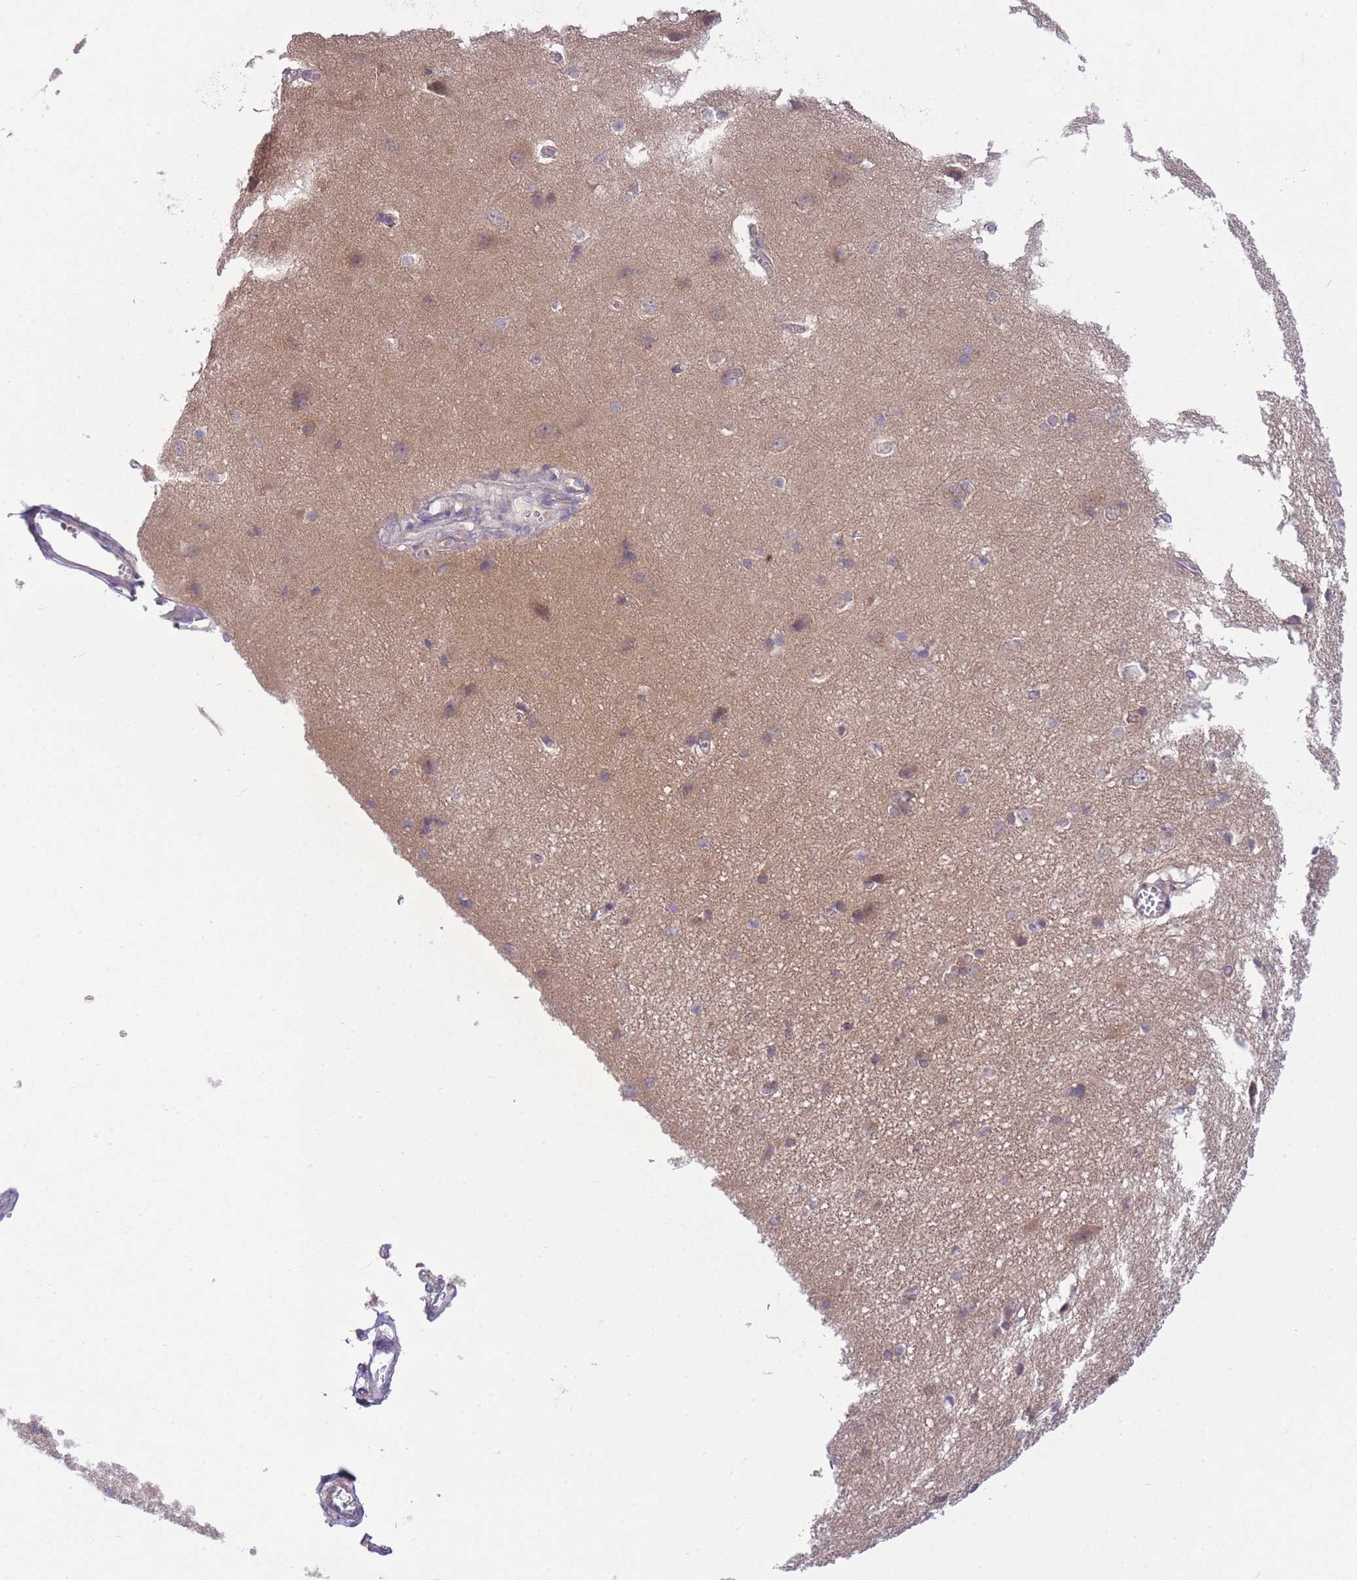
{"staining": {"intensity": "negative", "quantity": "none", "location": "none"}, "tissue": "cerebral cortex", "cell_type": "Endothelial cells", "image_type": "normal", "snomed": [{"axis": "morphology", "description": "Normal tissue, NOS"}, {"axis": "topography", "description": "Cerebral cortex"}], "caption": "The photomicrograph exhibits no significant expression in endothelial cells of cerebral cortex.", "gene": "PFDN6", "patient": {"sex": "male", "age": 37}}